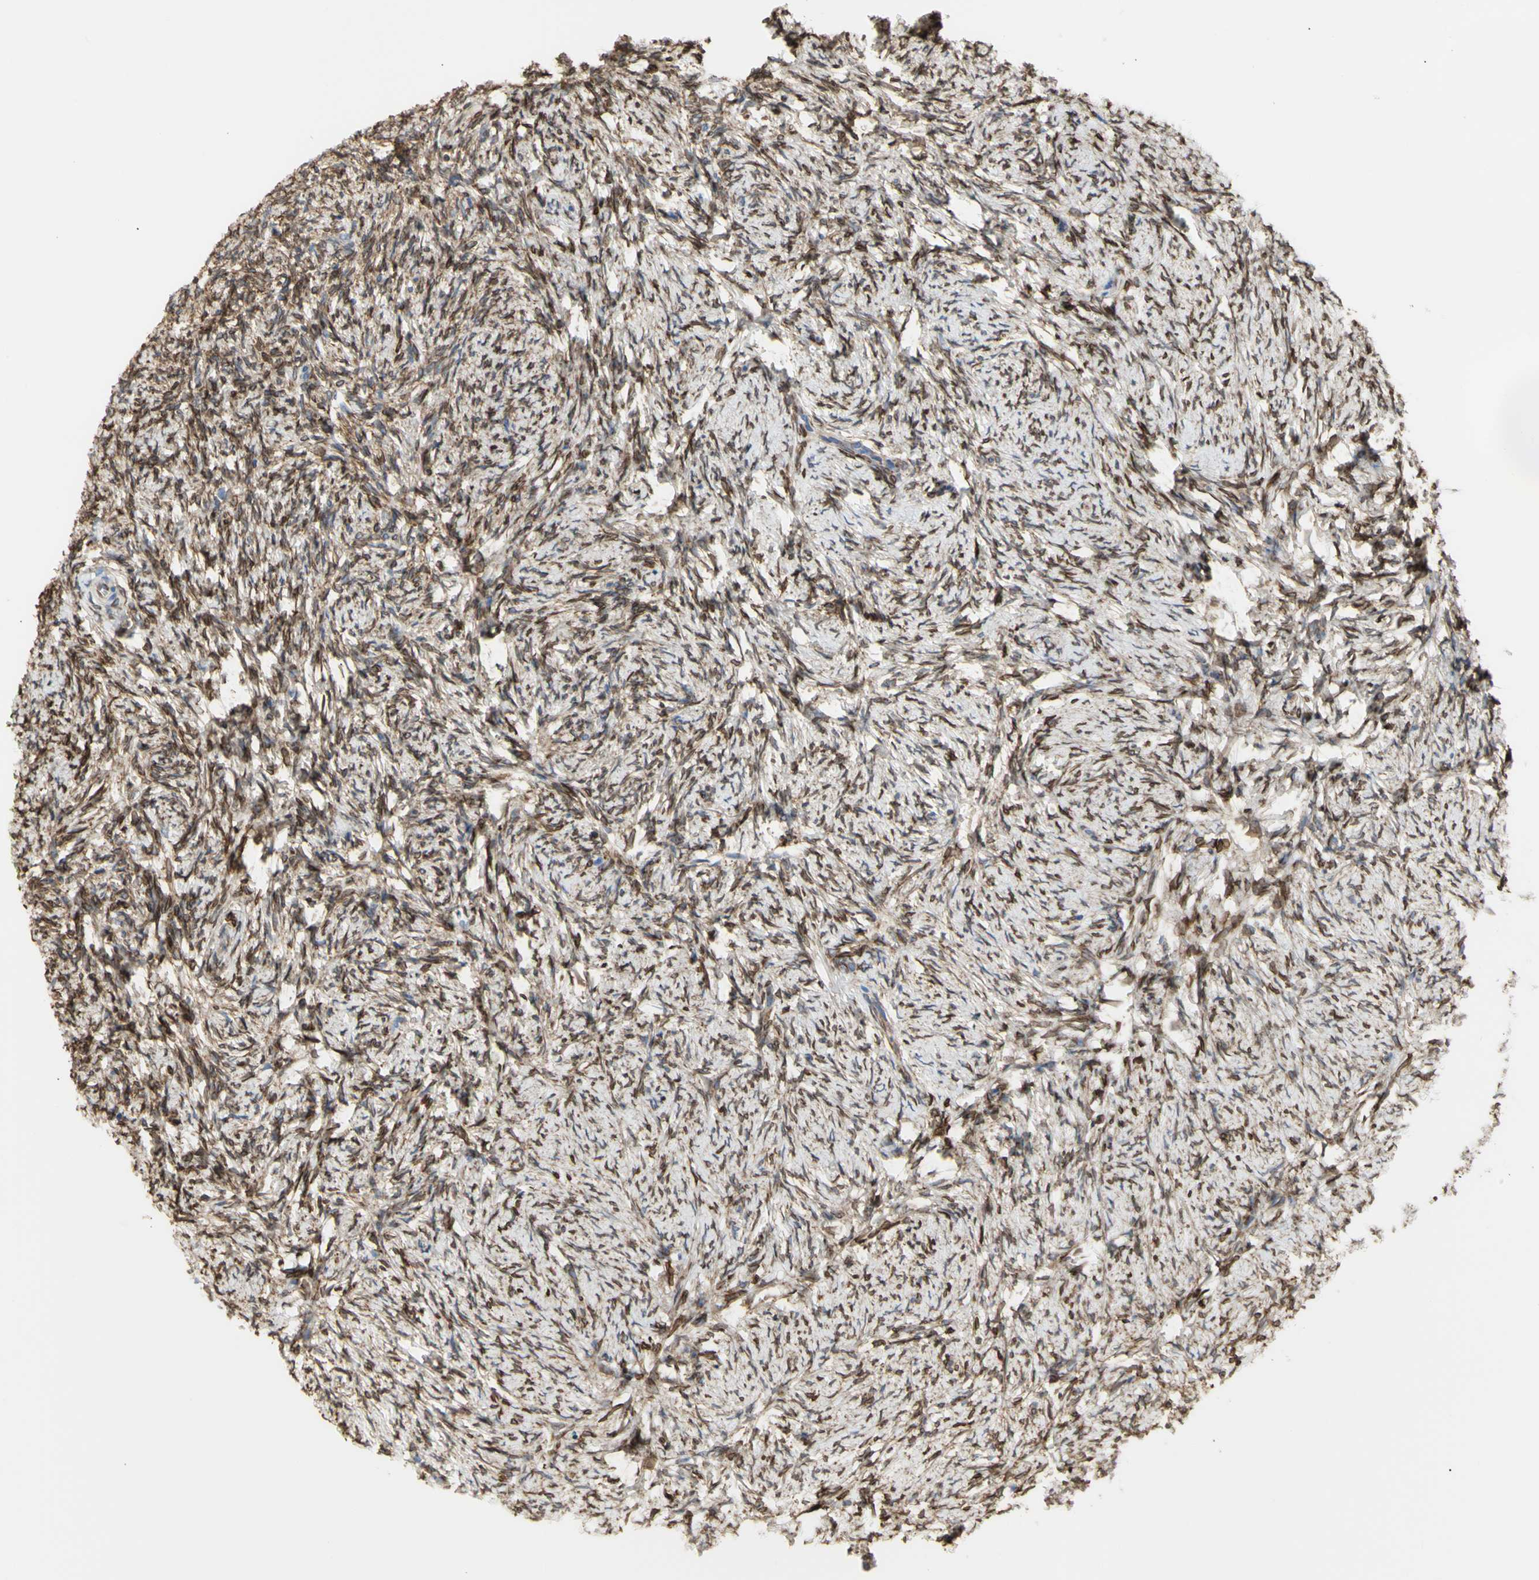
{"staining": {"intensity": "moderate", "quantity": ">75%", "location": "cytoplasmic/membranous,nuclear"}, "tissue": "ovary", "cell_type": "Ovarian stroma cells", "image_type": "normal", "snomed": [{"axis": "morphology", "description": "Normal tissue, NOS"}, {"axis": "topography", "description": "Ovary"}], "caption": "Ovary stained for a protein shows moderate cytoplasmic/membranous,nuclear positivity in ovarian stroma cells. (DAB IHC with brightfield microscopy, high magnification).", "gene": "ERLIN1", "patient": {"sex": "female", "age": 60}}